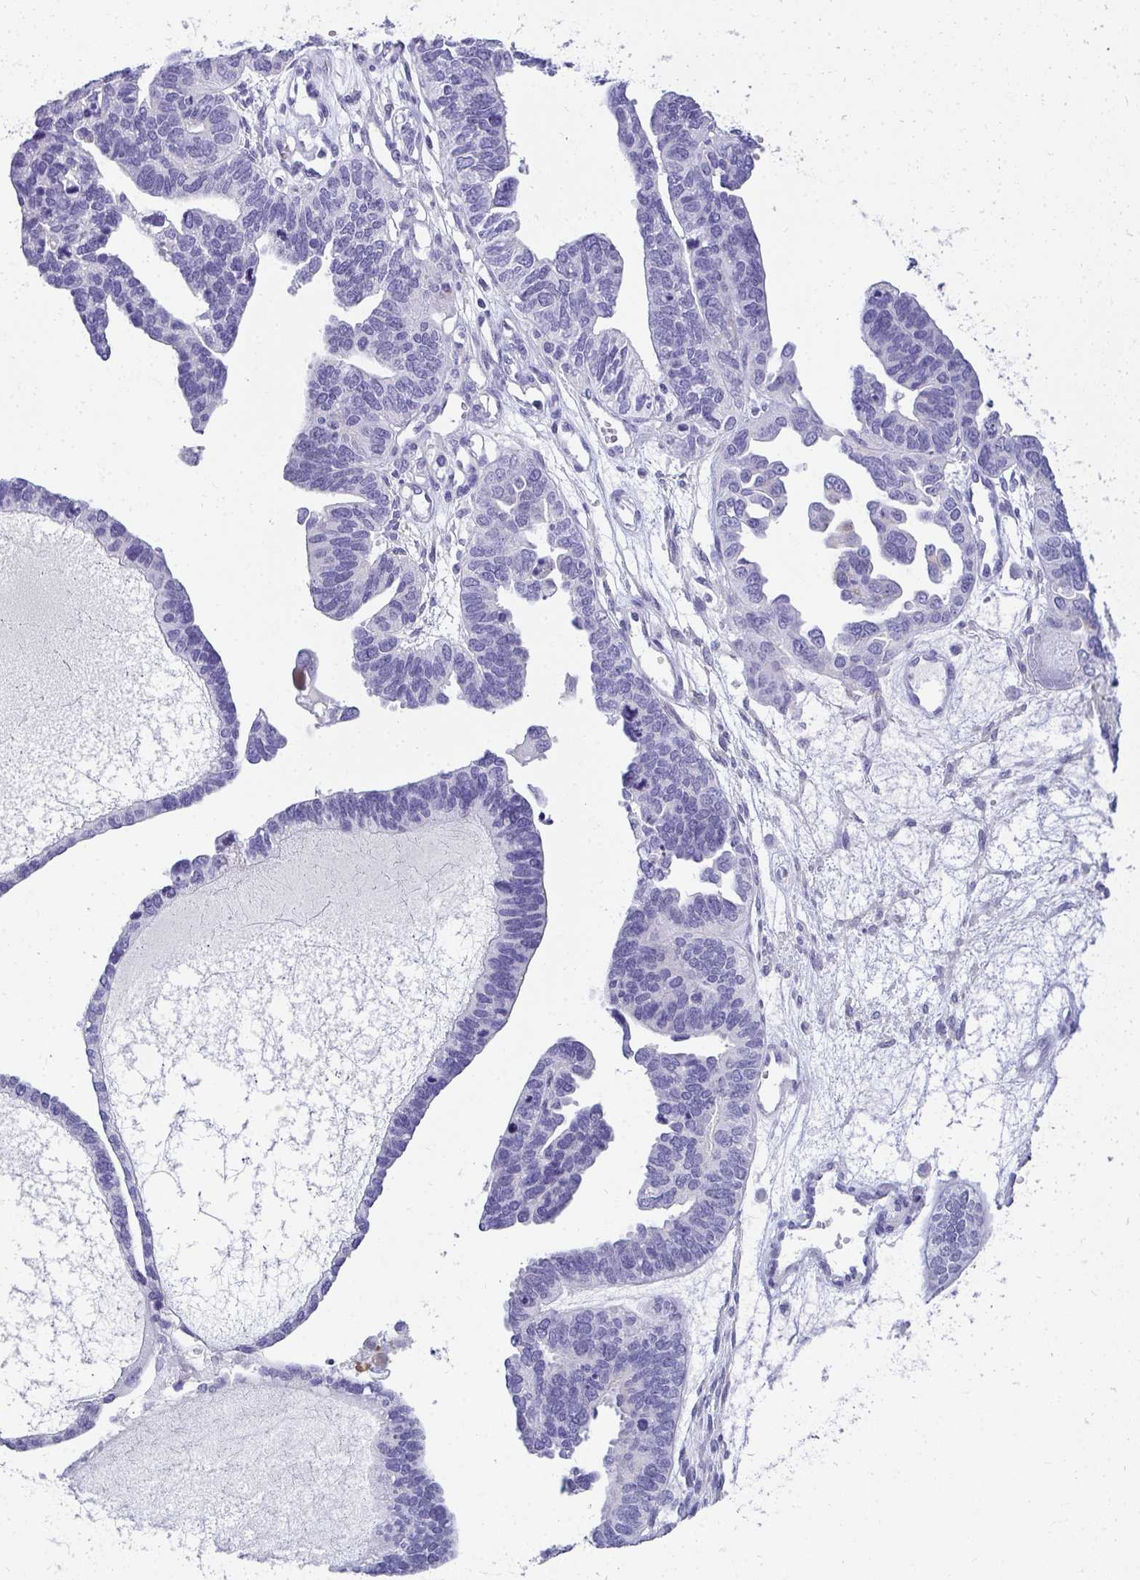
{"staining": {"intensity": "negative", "quantity": "none", "location": "none"}, "tissue": "ovarian cancer", "cell_type": "Tumor cells", "image_type": "cancer", "snomed": [{"axis": "morphology", "description": "Cystadenocarcinoma, serous, NOS"}, {"axis": "topography", "description": "Ovary"}], "caption": "This is a micrograph of IHC staining of ovarian cancer (serous cystadenocarcinoma), which shows no staining in tumor cells.", "gene": "AK5", "patient": {"sex": "female", "age": 51}}